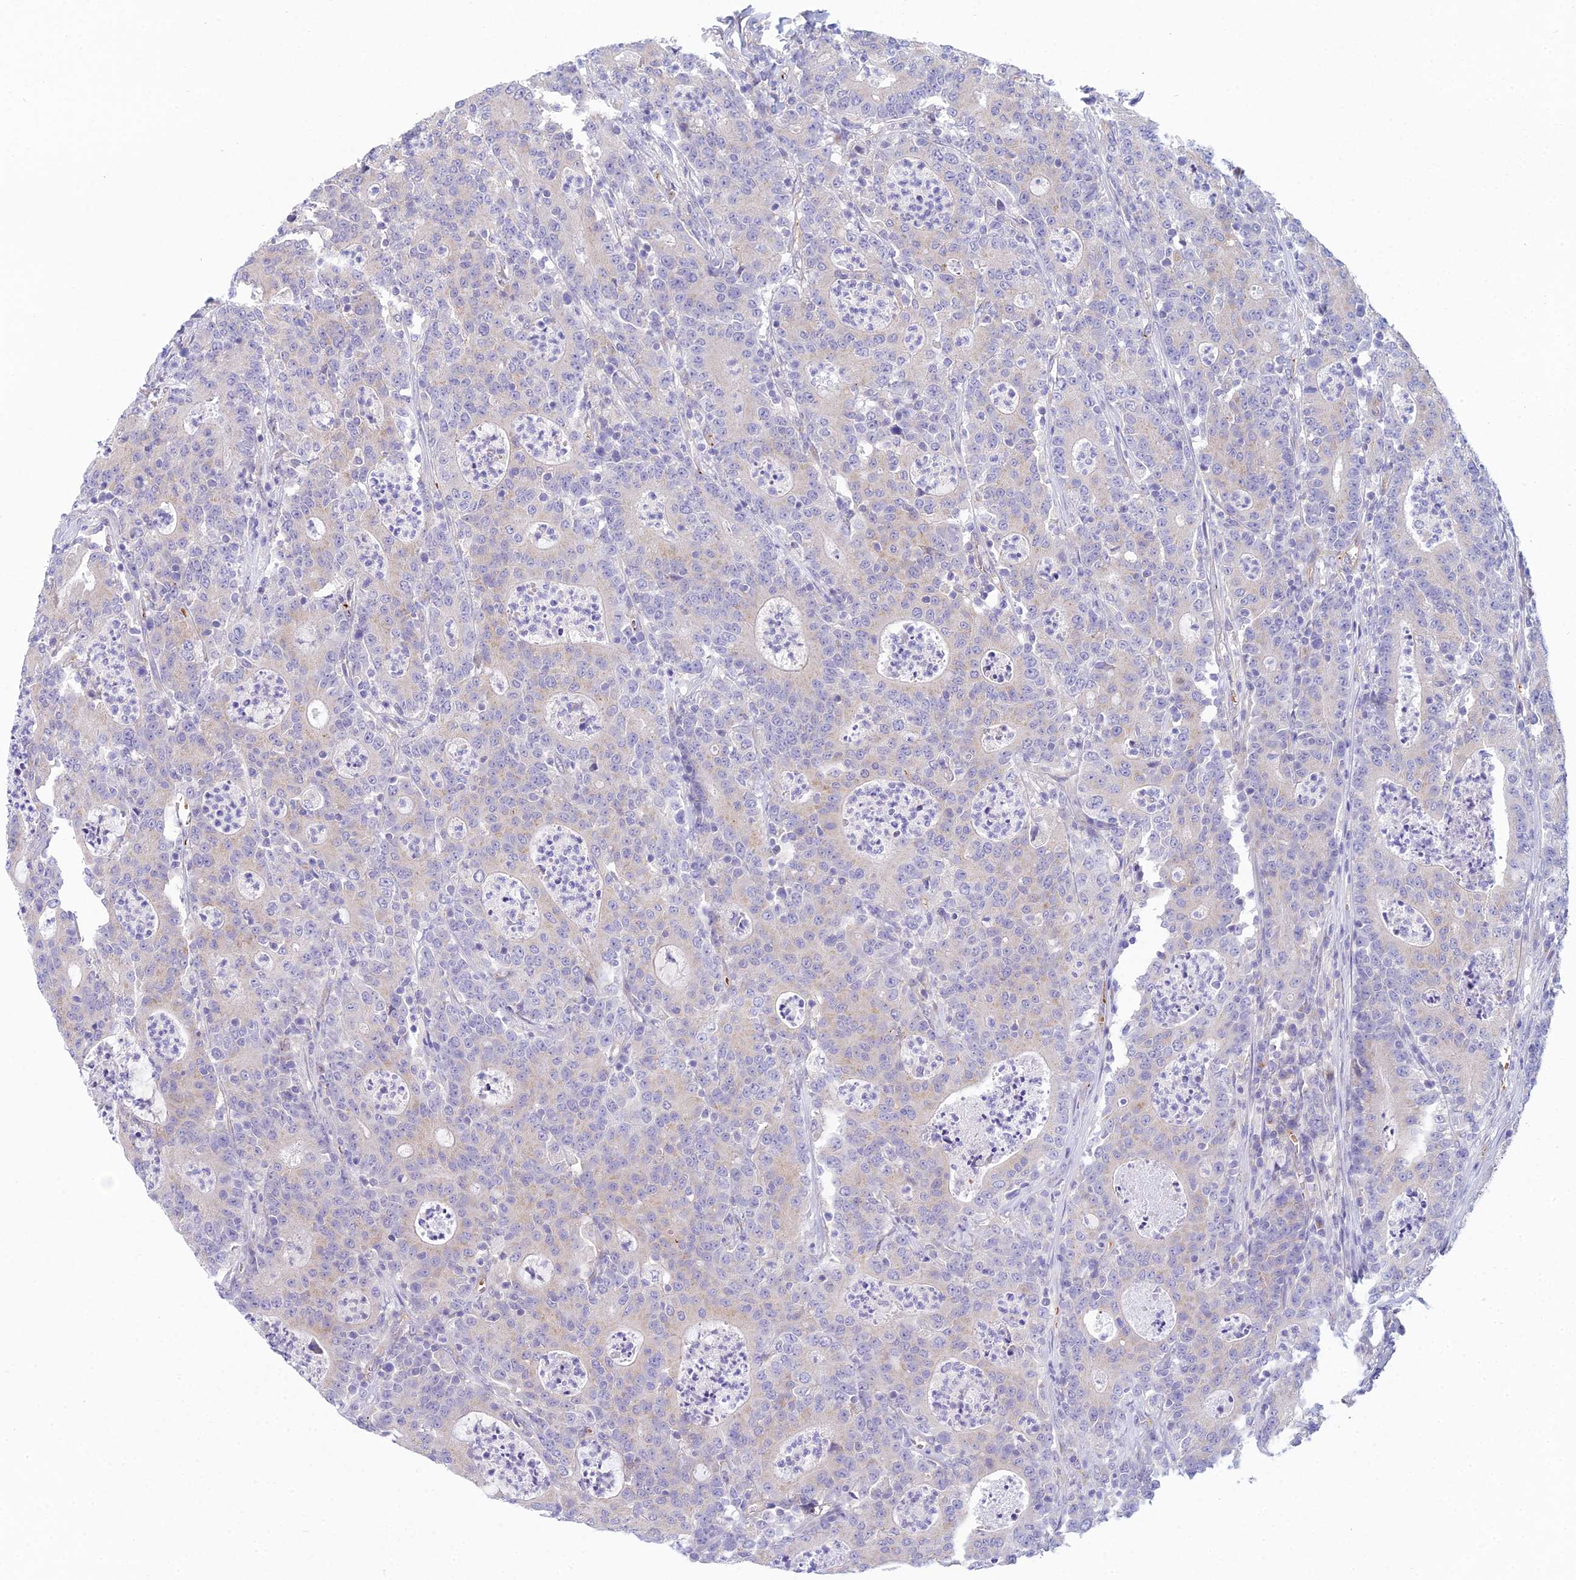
{"staining": {"intensity": "negative", "quantity": "none", "location": "none"}, "tissue": "colorectal cancer", "cell_type": "Tumor cells", "image_type": "cancer", "snomed": [{"axis": "morphology", "description": "Adenocarcinoma, NOS"}, {"axis": "topography", "description": "Colon"}], "caption": "A high-resolution histopathology image shows IHC staining of colorectal cancer (adenocarcinoma), which displays no significant staining in tumor cells. (DAB immunohistochemistry (IHC) with hematoxylin counter stain).", "gene": "ZNF564", "patient": {"sex": "male", "age": 83}}